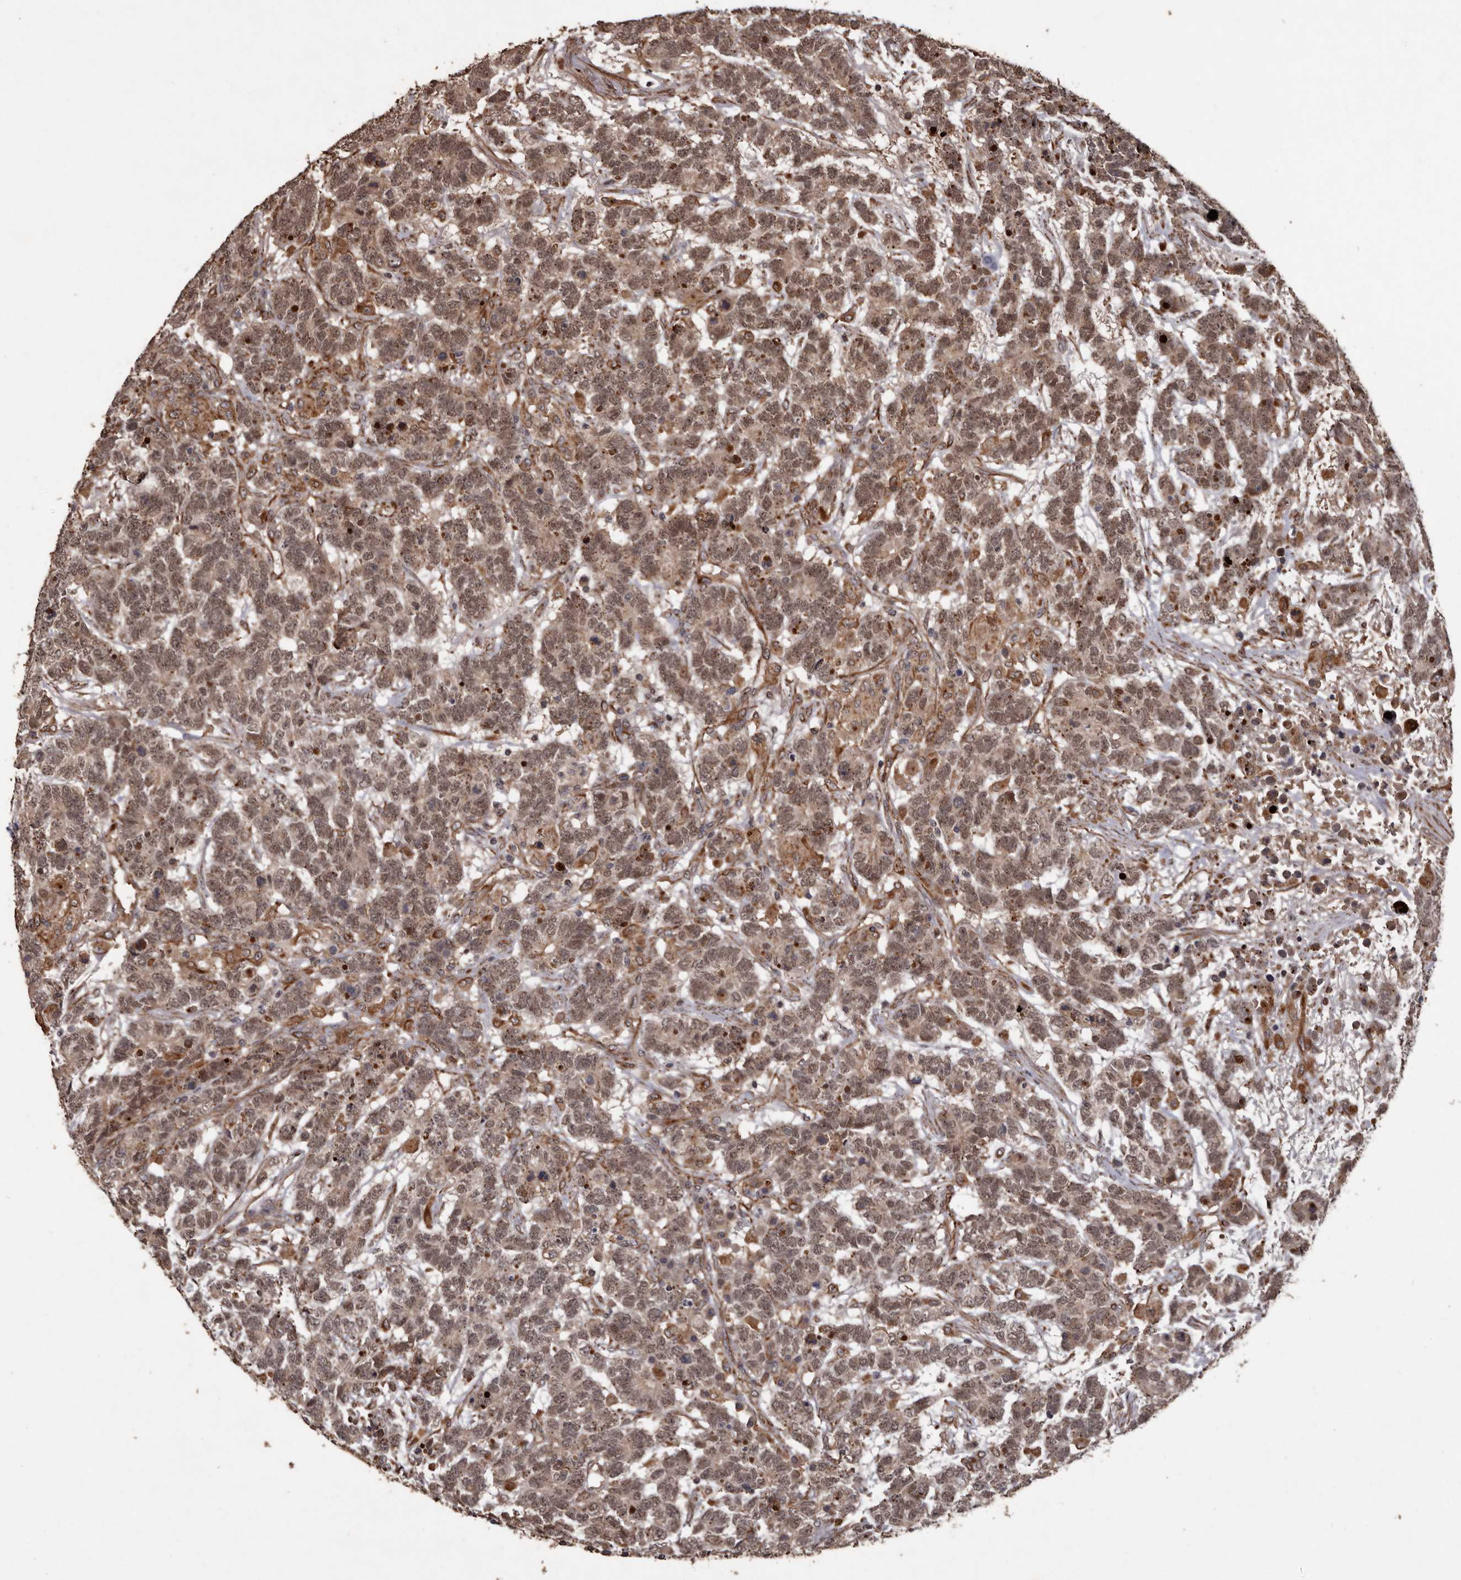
{"staining": {"intensity": "moderate", "quantity": ">75%", "location": "cytoplasmic/membranous,nuclear"}, "tissue": "testis cancer", "cell_type": "Tumor cells", "image_type": "cancer", "snomed": [{"axis": "morphology", "description": "Carcinoma, Embryonal, NOS"}, {"axis": "topography", "description": "Testis"}], "caption": "Protein staining of testis embryonal carcinoma tissue reveals moderate cytoplasmic/membranous and nuclear expression in about >75% of tumor cells.", "gene": "BRAT1", "patient": {"sex": "male", "age": 26}}